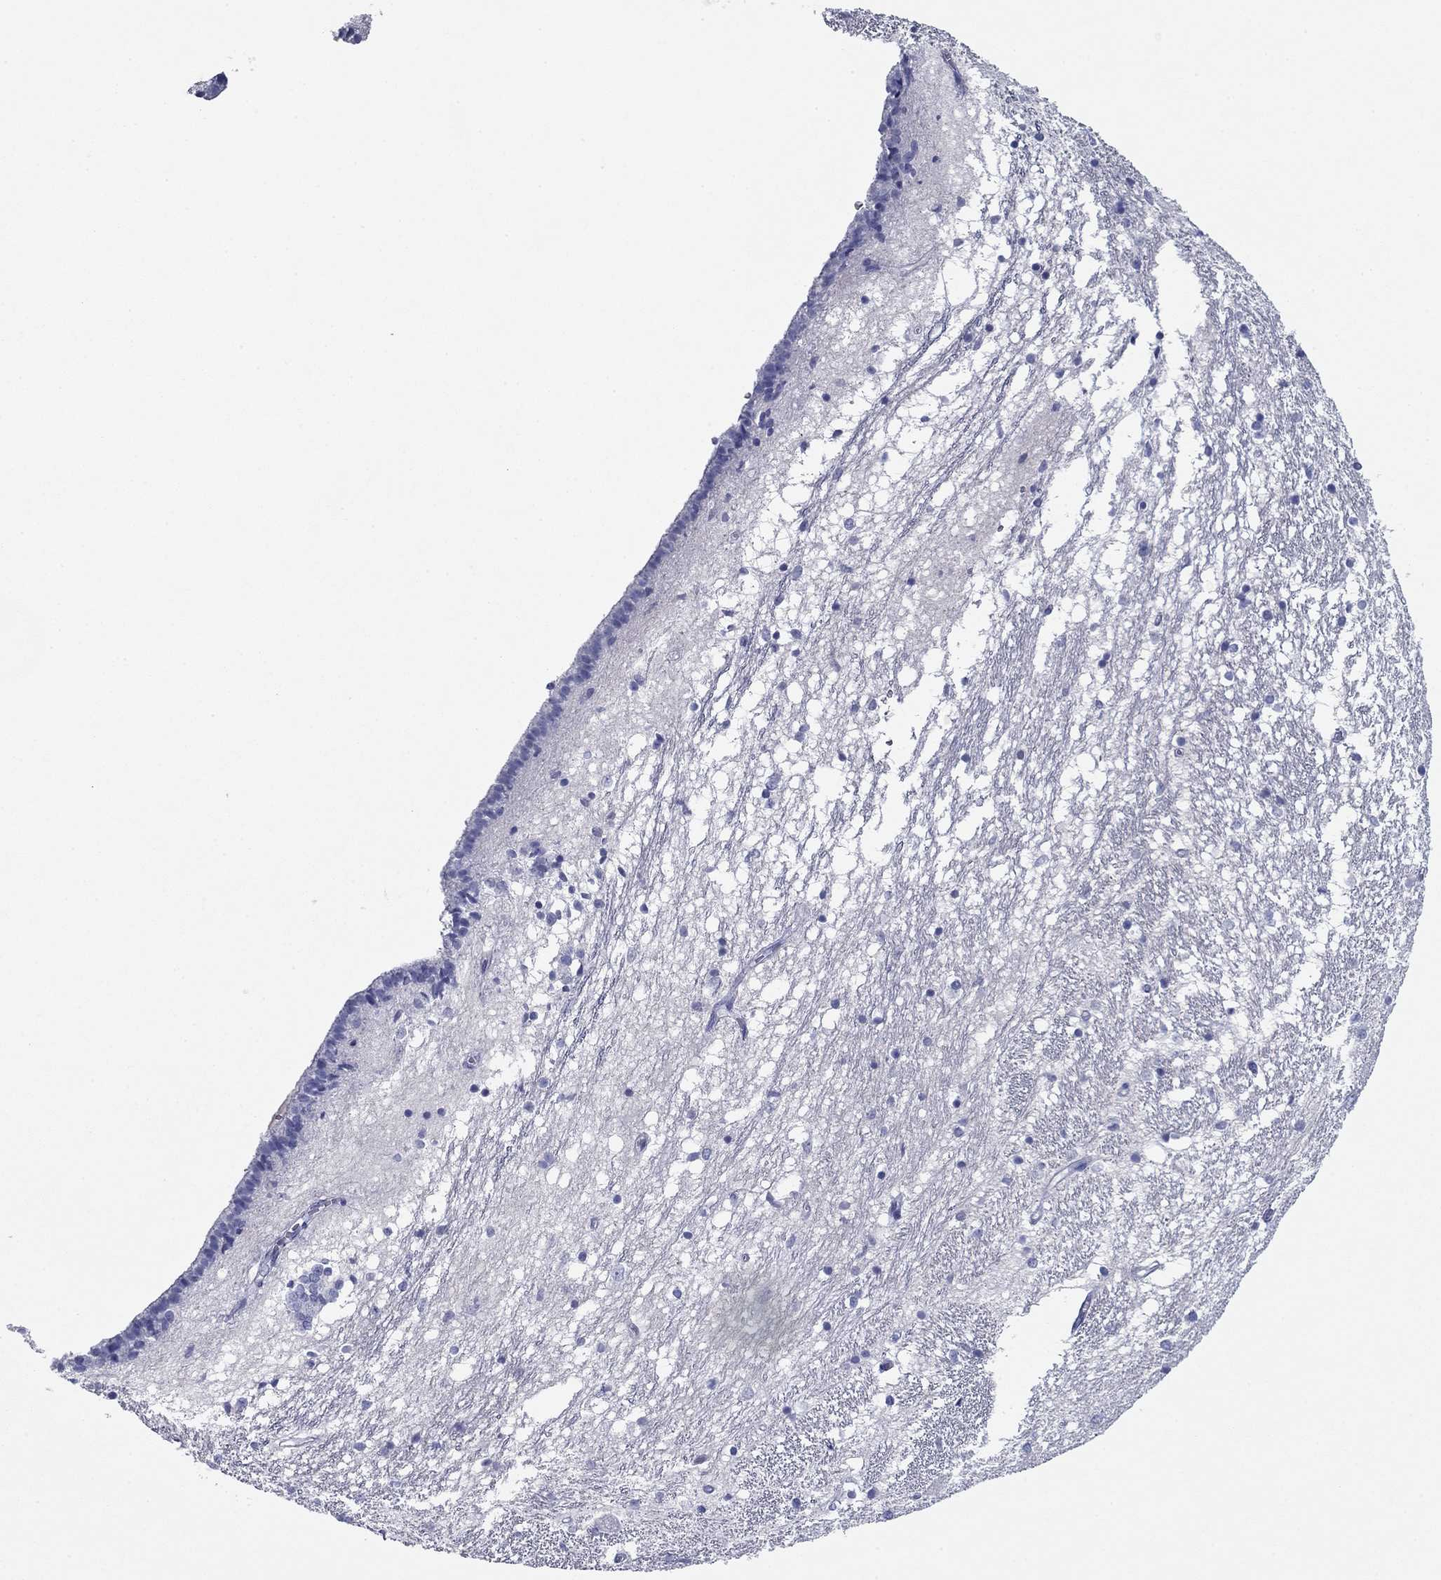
{"staining": {"intensity": "negative", "quantity": "none", "location": "none"}, "tissue": "caudate", "cell_type": "Glial cells", "image_type": "normal", "snomed": [{"axis": "morphology", "description": "Normal tissue, NOS"}, {"axis": "topography", "description": "Lateral ventricle wall"}], "caption": "The image reveals no staining of glial cells in unremarkable caudate.", "gene": "PLS1", "patient": {"sex": "female", "age": 71}}